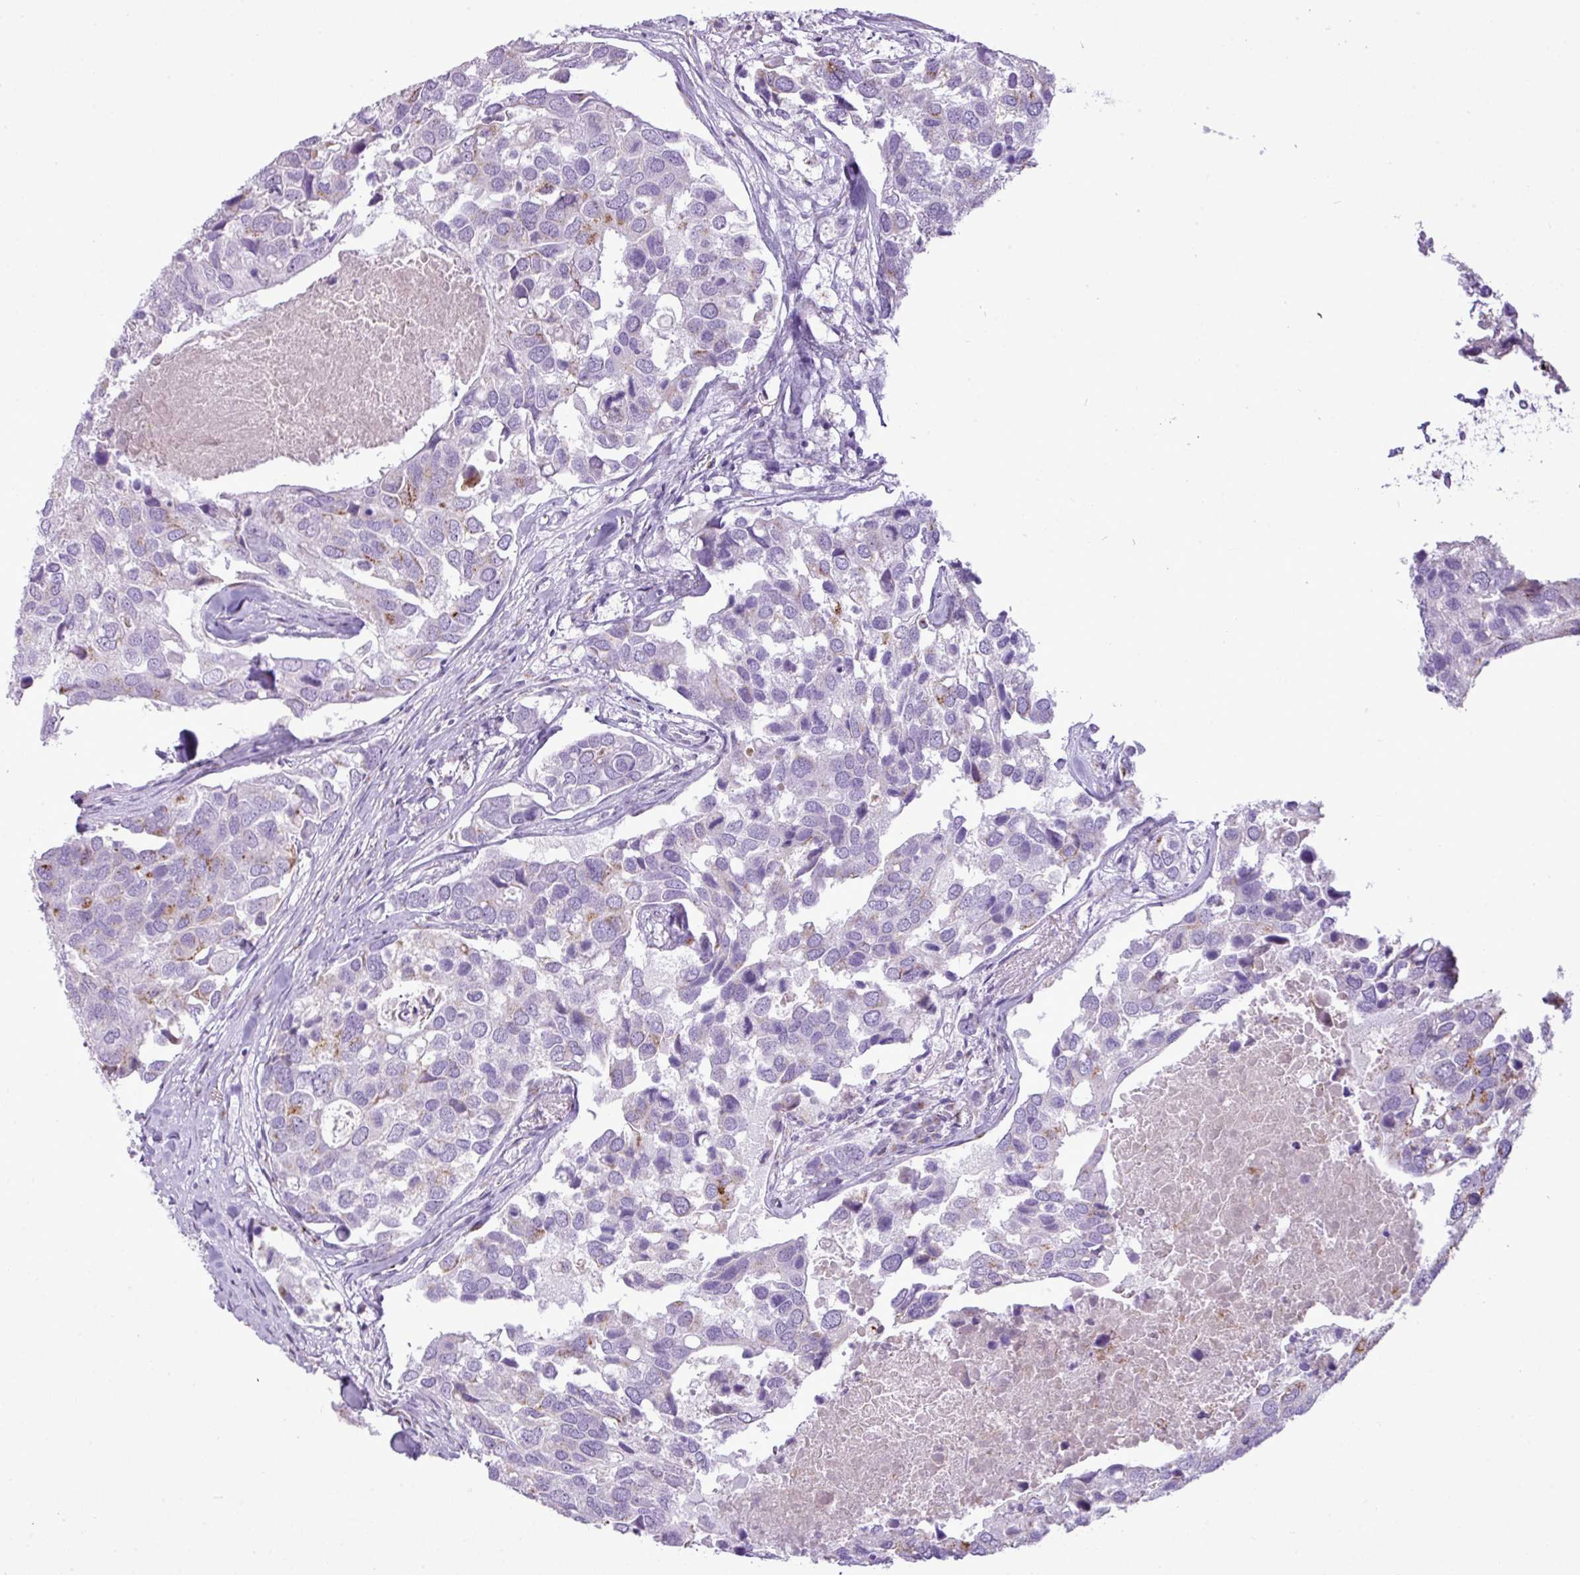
{"staining": {"intensity": "moderate", "quantity": "<25%", "location": "cytoplasmic/membranous"}, "tissue": "breast cancer", "cell_type": "Tumor cells", "image_type": "cancer", "snomed": [{"axis": "morphology", "description": "Duct carcinoma"}, {"axis": "topography", "description": "Breast"}], "caption": "Human breast cancer stained with a brown dye shows moderate cytoplasmic/membranous positive positivity in about <25% of tumor cells.", "gene": "FAM43A", "patient": {"sex": "female", "age": 83}}